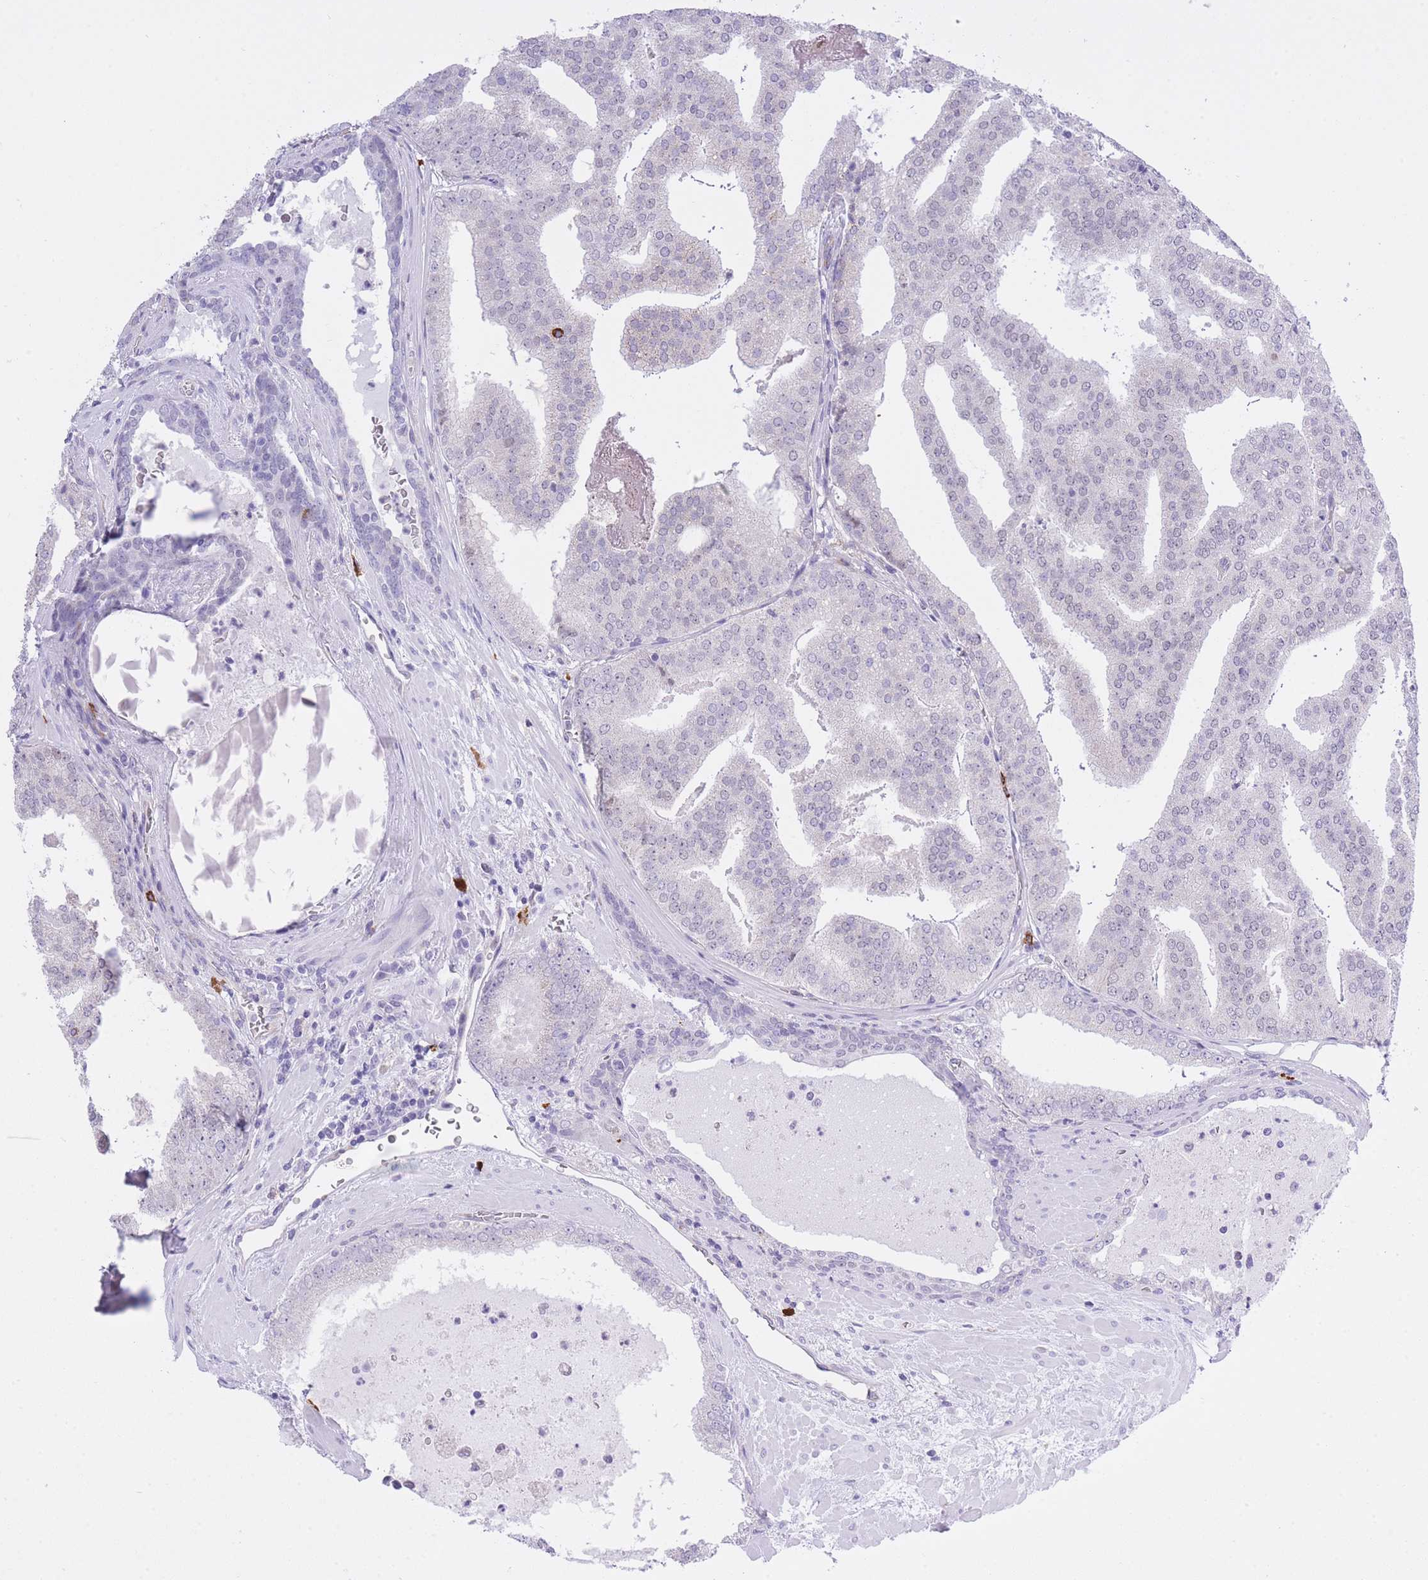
{"staining": {"intensity": "negative", "quantity": "none", "location": "none"}, "tissue": "prostate cancer", "cell_type": "Tumor cells", "image_type": "cancer", "snomed": [{"axis": "morphology", "description": "Adenocarcinoma, High grade"}, {"axis": "topography", "description": "Prostate"}], "caption": "IHC photomicrograph of human prostate cancer (adenocarcinoma (high-grade)) stained for a protein (brown), which shows no expression in tumor cells.", "gene": "MEIOSIN", "patient": {"sex": "male", "age": 68}}